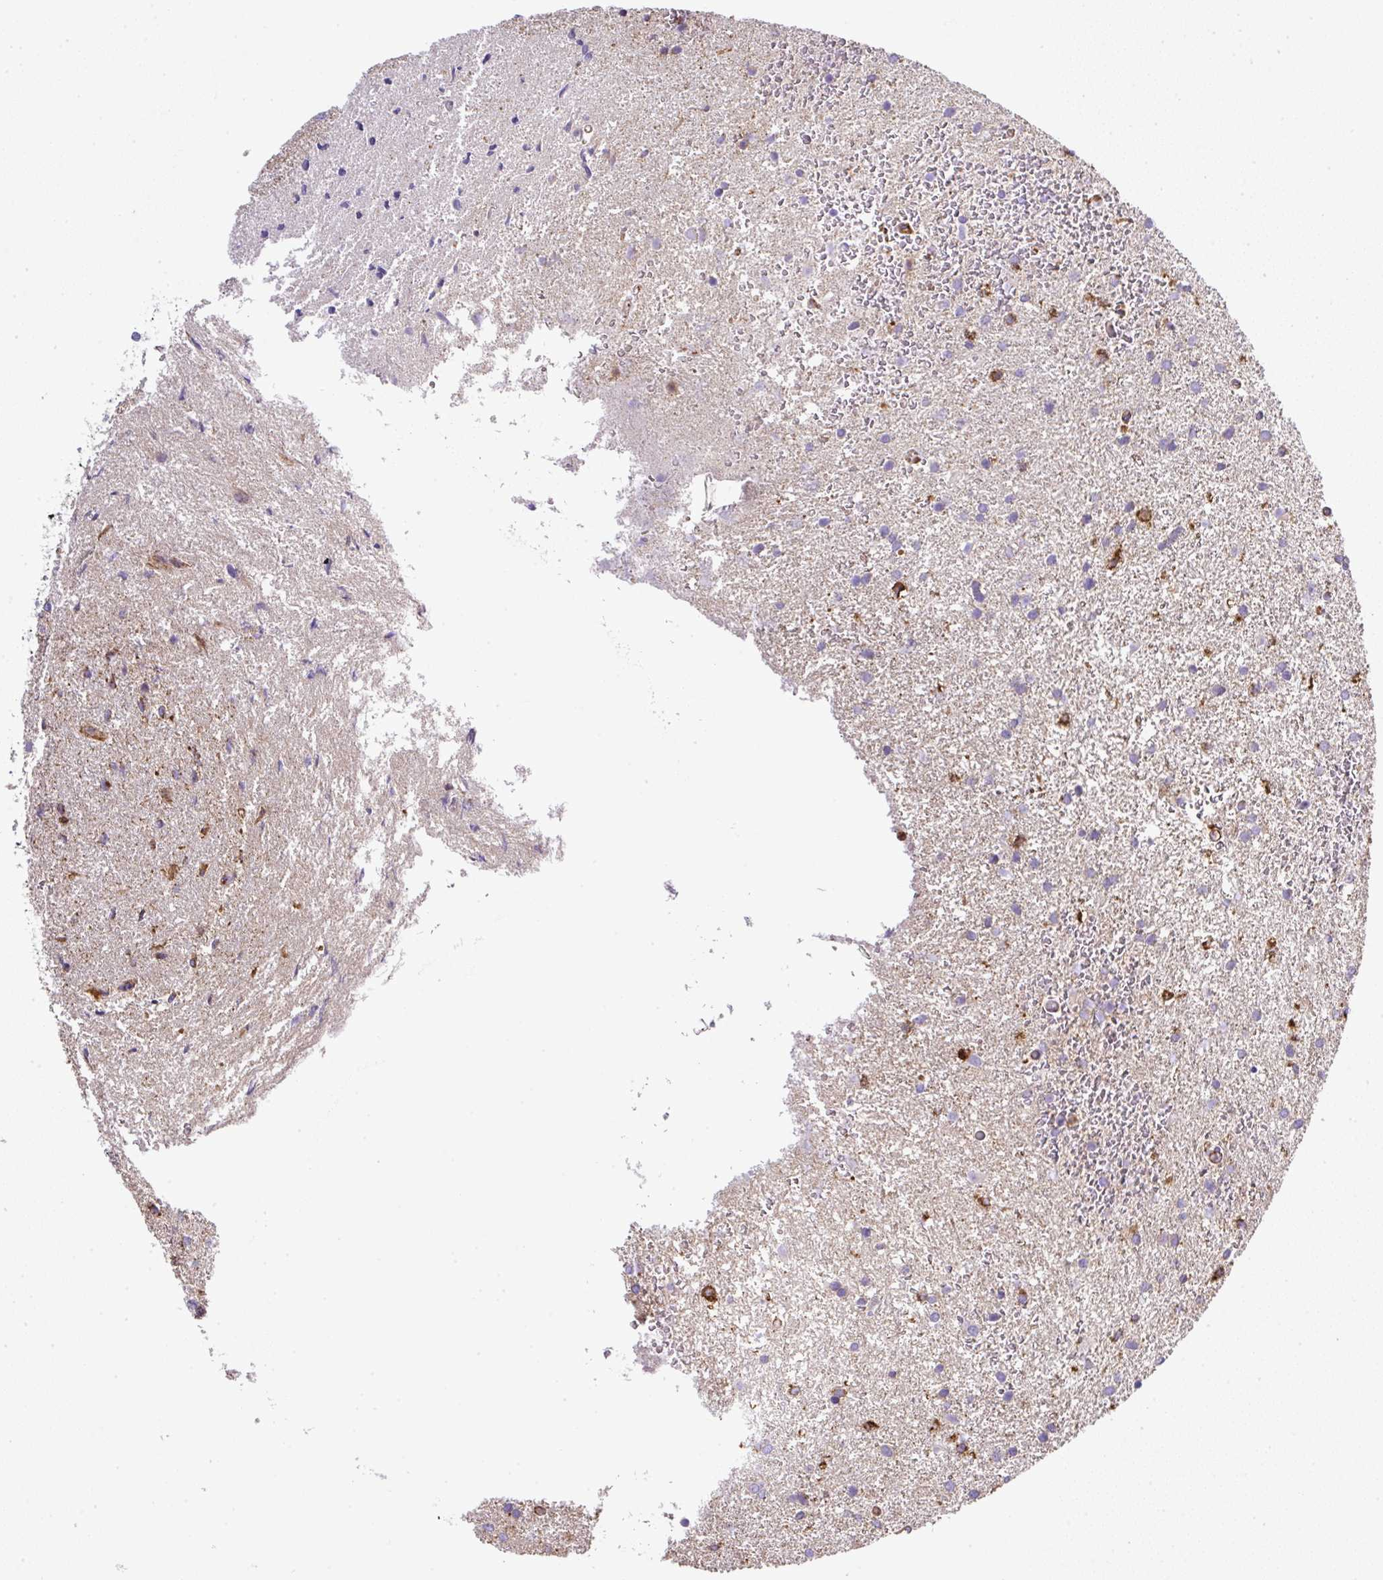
{"staining": {"intensity": "negative", "quantity": "none", "location": "none"}, "tissue": "glioma", "cell_type": "Tumor cells", "image_type": "cancer", "snomed": [{"axis": "morphology", "description": "Glioma, malignant, High grade"}, {"axis": "topography", "description": "Brain"}], "caption": "Malignant high-grade glioma was stained to show a protein in brown. There is no significant expression in tumor cells.", "gene": "MAGEB5", "patient": {"sex": "female", "age": 50}}